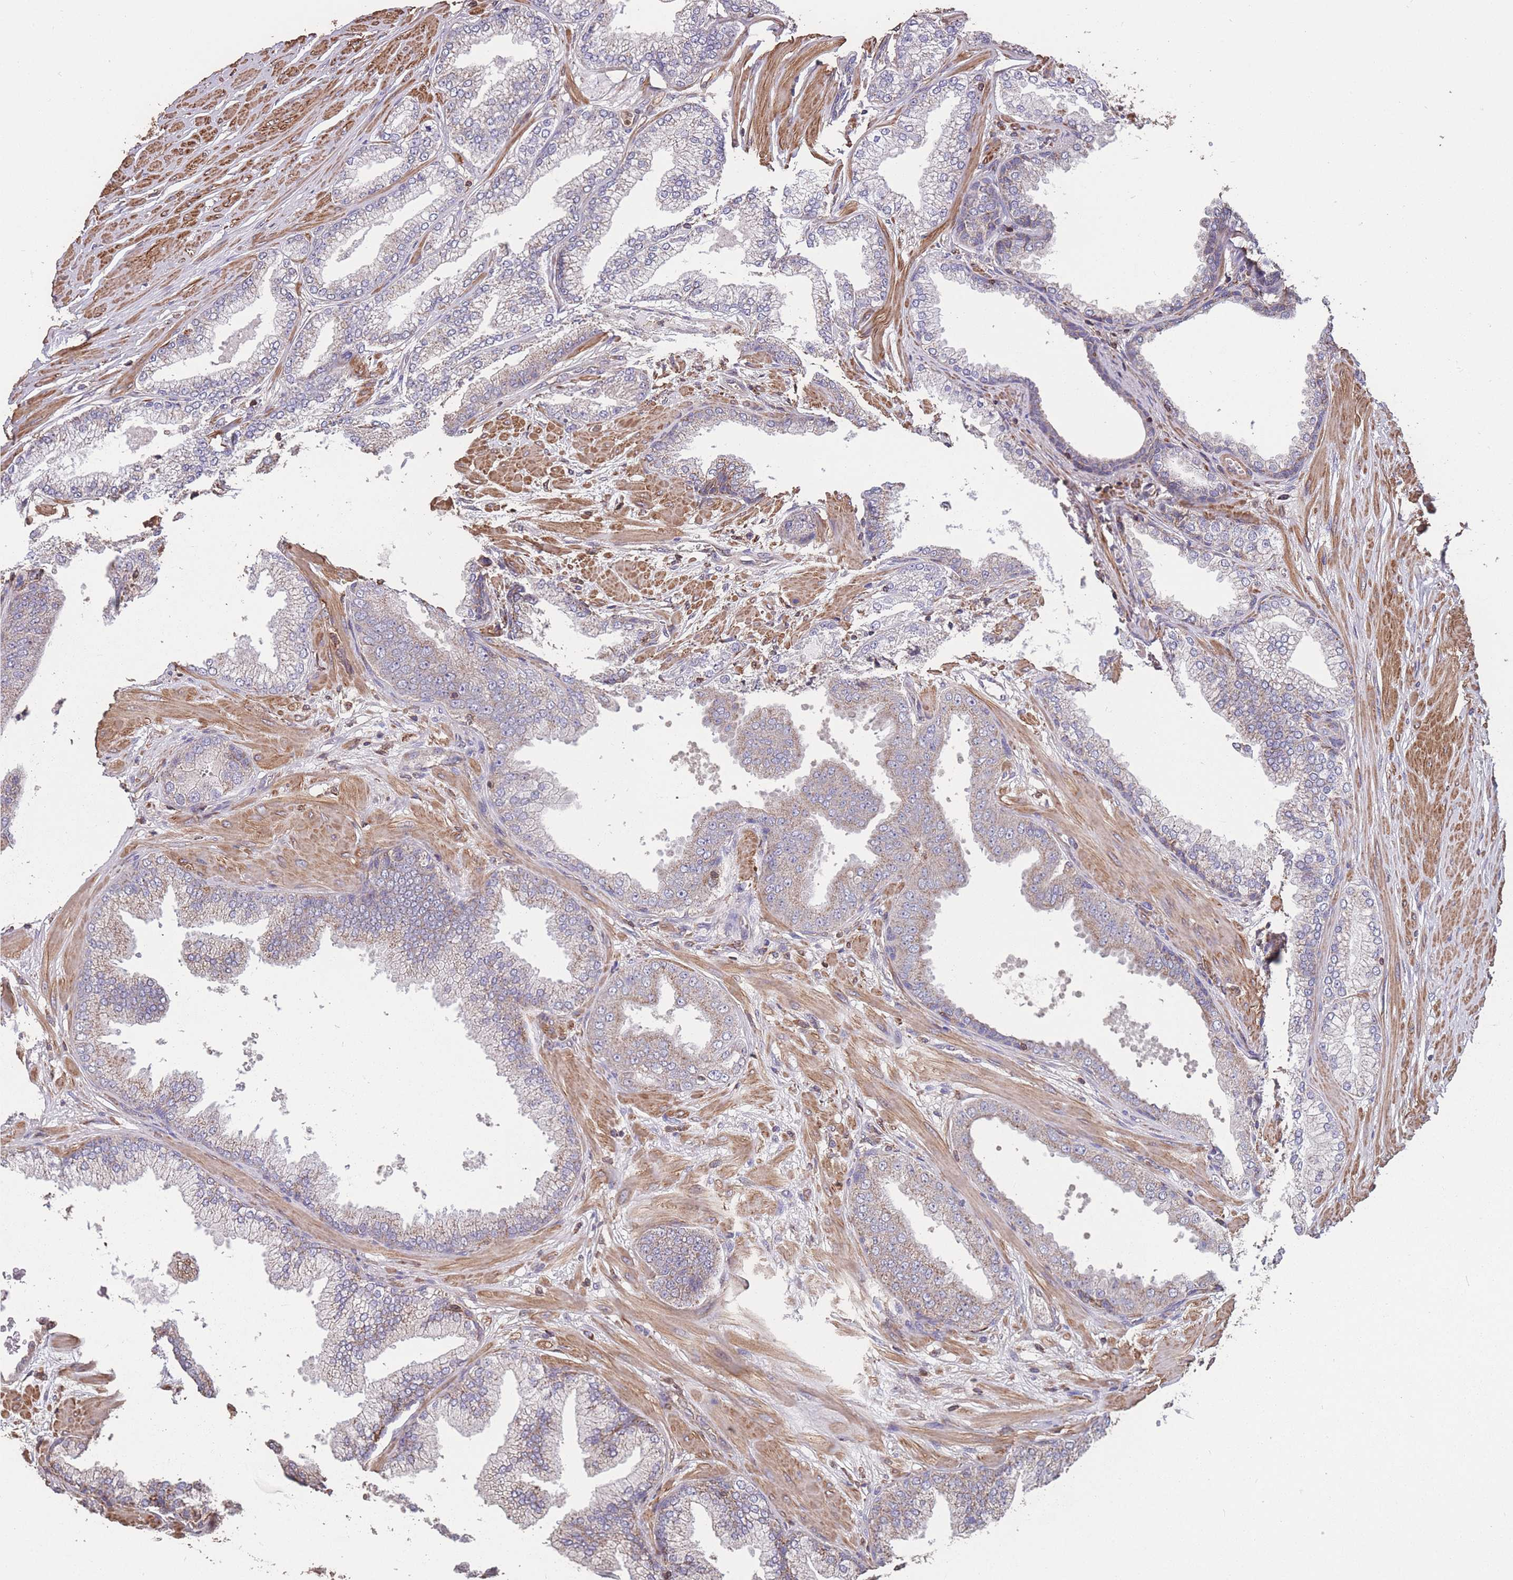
{"staining": {"intensity": "weak", "quantity": "<25%", "location": "cytoplasmic/membranous"}, "tissue": "prostate cancer", "cell_type": "Tumor cells", "image_type": "cancer", "snomed": [{"axis": "morphology", "description": "Adenocarcinoma, Low grade"}, {"axis": "topography", "description": "Prostate"}], "caption": "Immunohistochemistry (IHC) image of neoplastic tissue: human prostate cancer (low-grade adenocarcinoma) stained with DAB reveals no significant protein staining in tumor cells.", "gene": "NUDT21", "patient": {"sex": "male", "age": 55}}